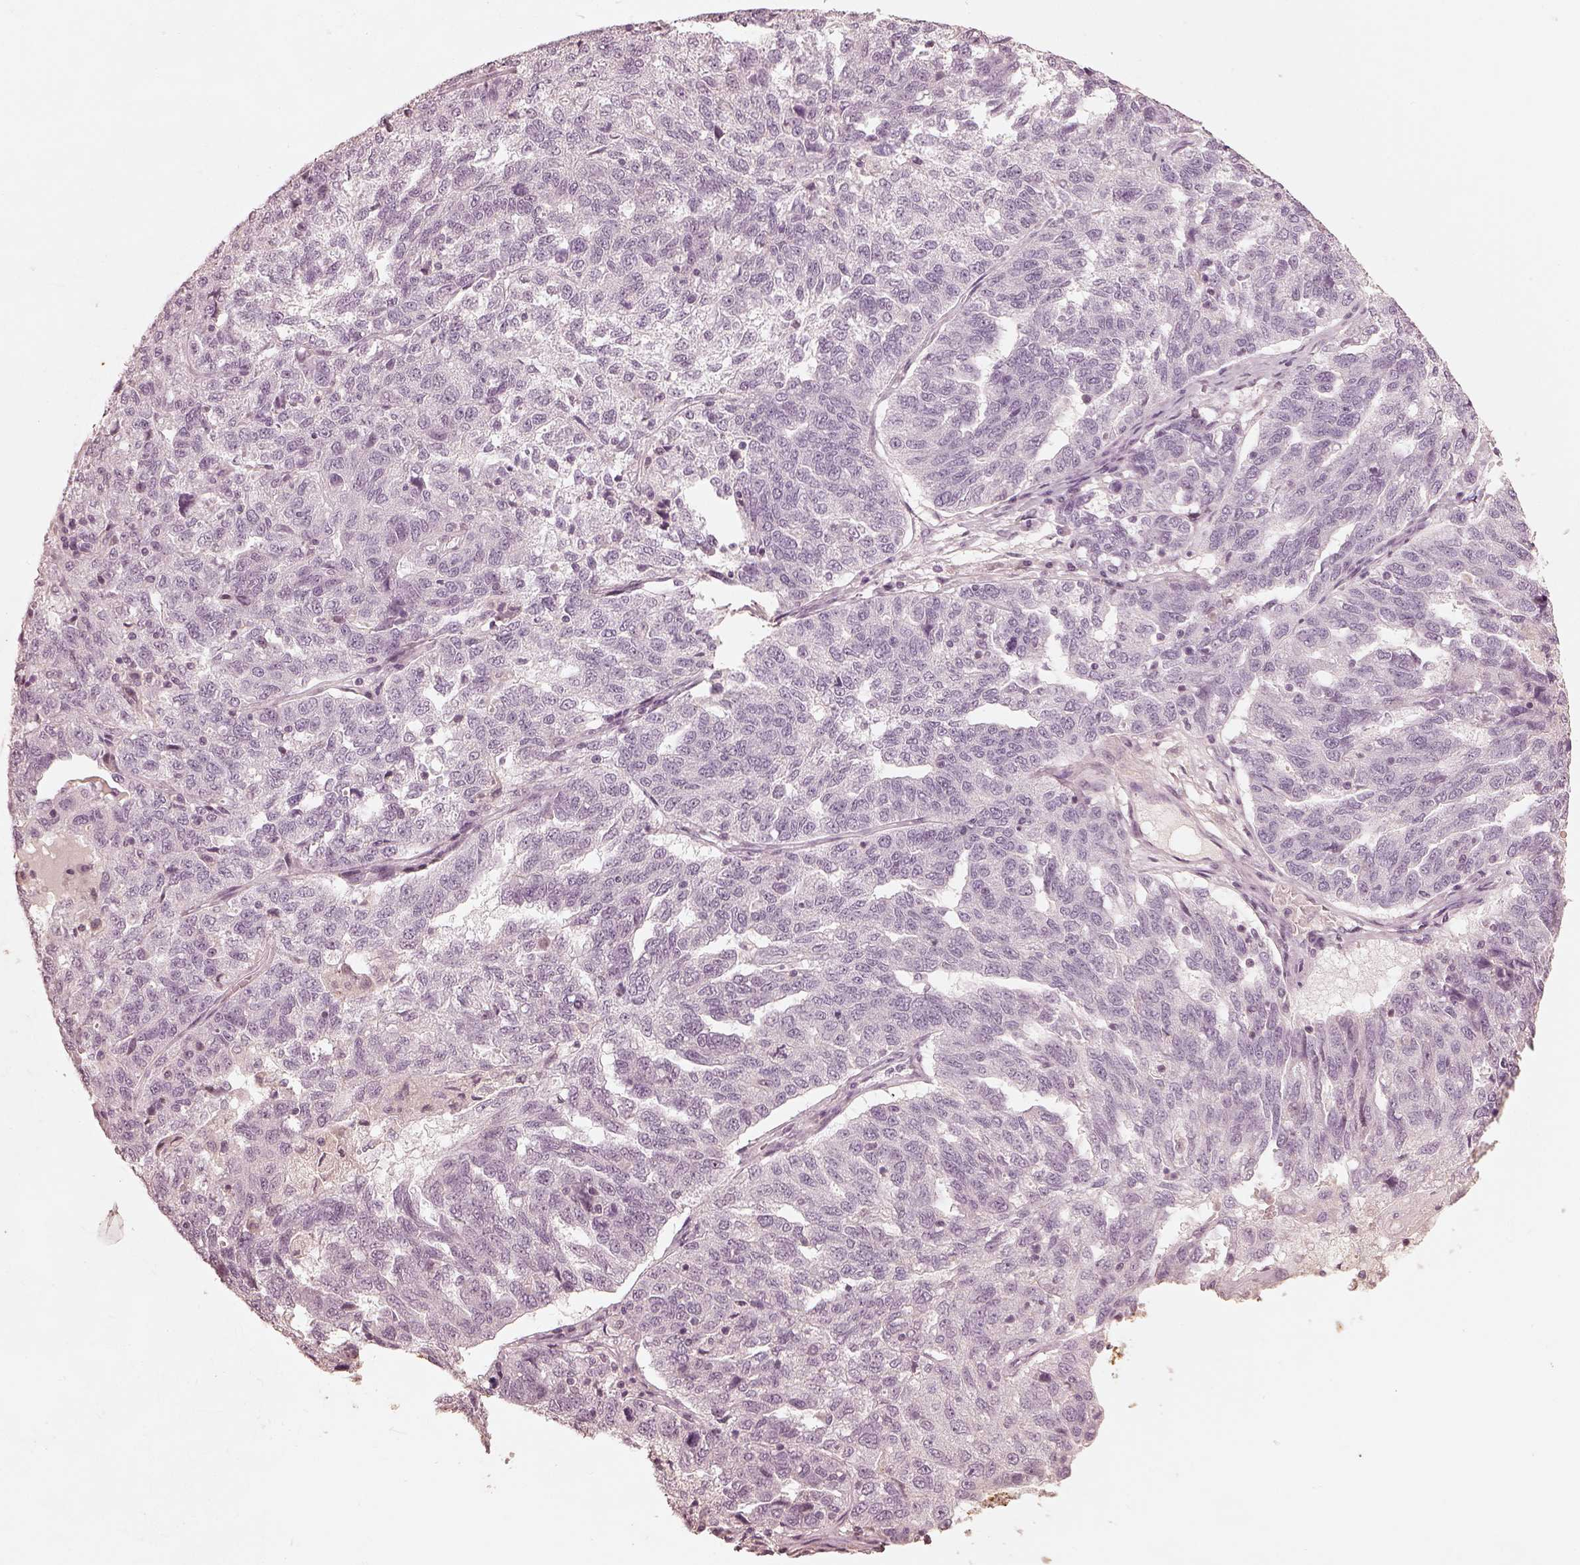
{"staining": {"intensity": "negative", "quantity": "none", "location": "none"}, "tissue": "ovarian cancer", "cell_type": "Tumor cells", "image_type": "cancer", "snomed": [{"axis": "morphology", "description": "Cystadenocarcinoma, serous, NOS"}, {"axis": "topography", "description": "Ovary"}], "caption": "Immunohistochemistry image of ovarian cancer stained for a protein (brown), which reveals no positivity in tumor cells.", "gene": "ADRB3", "patient": {"sex": "female", "age": 71}}